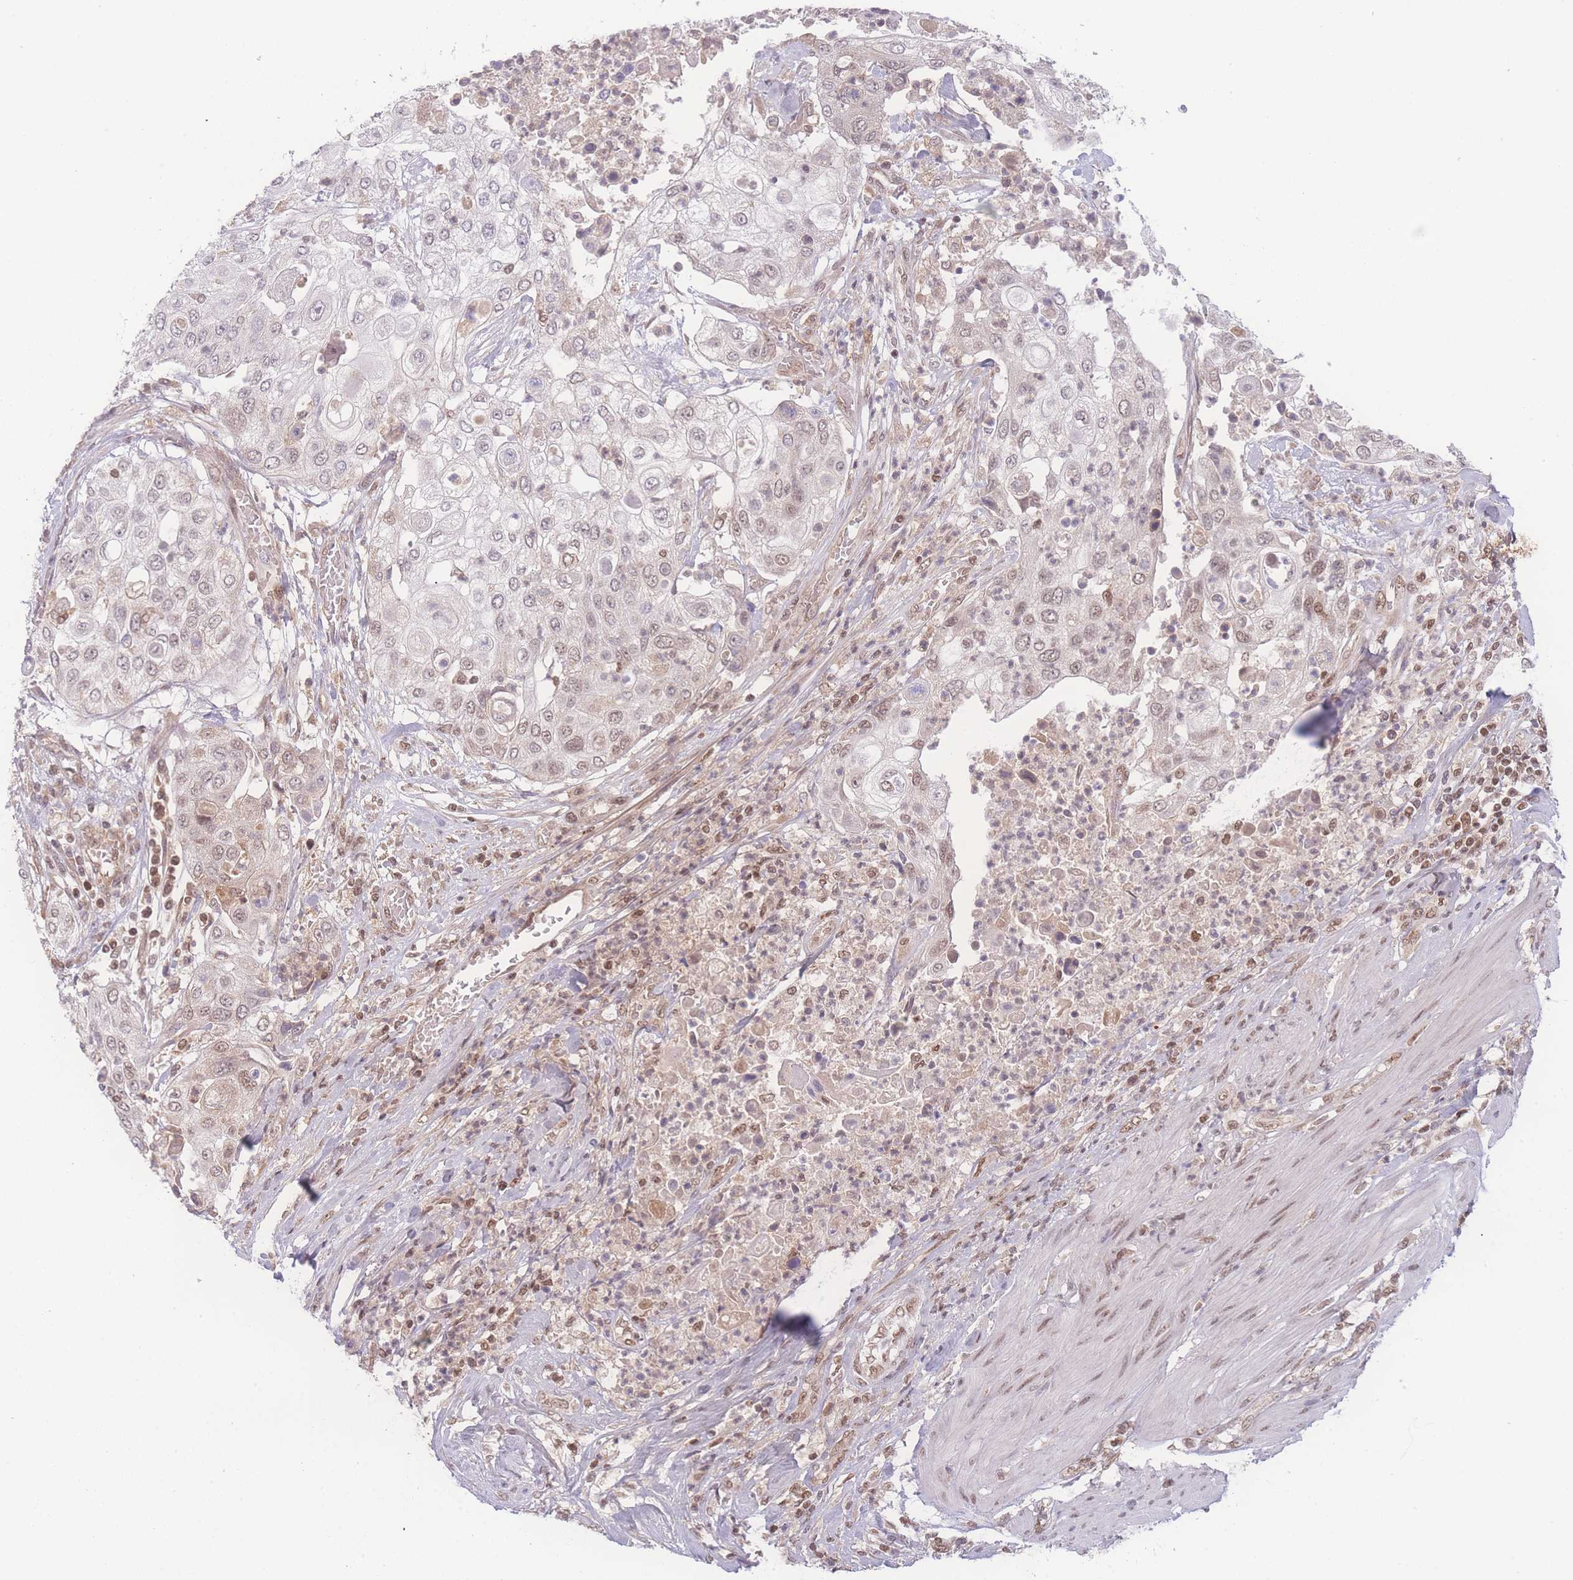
{"staining": {"intensity": "weak", "quantity": "<25%", "location": "nuclear"}, "tissue": "urothelial cancer", "cell_type": "Tumor cells", "image_type": "cancer", "snomed": [{"axis": "morphology", "description": "Urothelial carcinoma, High grade"}, {"axis": "topography", "description": "Urinary bladder"}], "caption": "Tumor cells show no significant protein positivity in urothelial carcinoma (high-grade). (DAB immunohistochemistry, high magnification).", "gene": "RAVER1", "patient": {"sex": "female", "age": 79}}